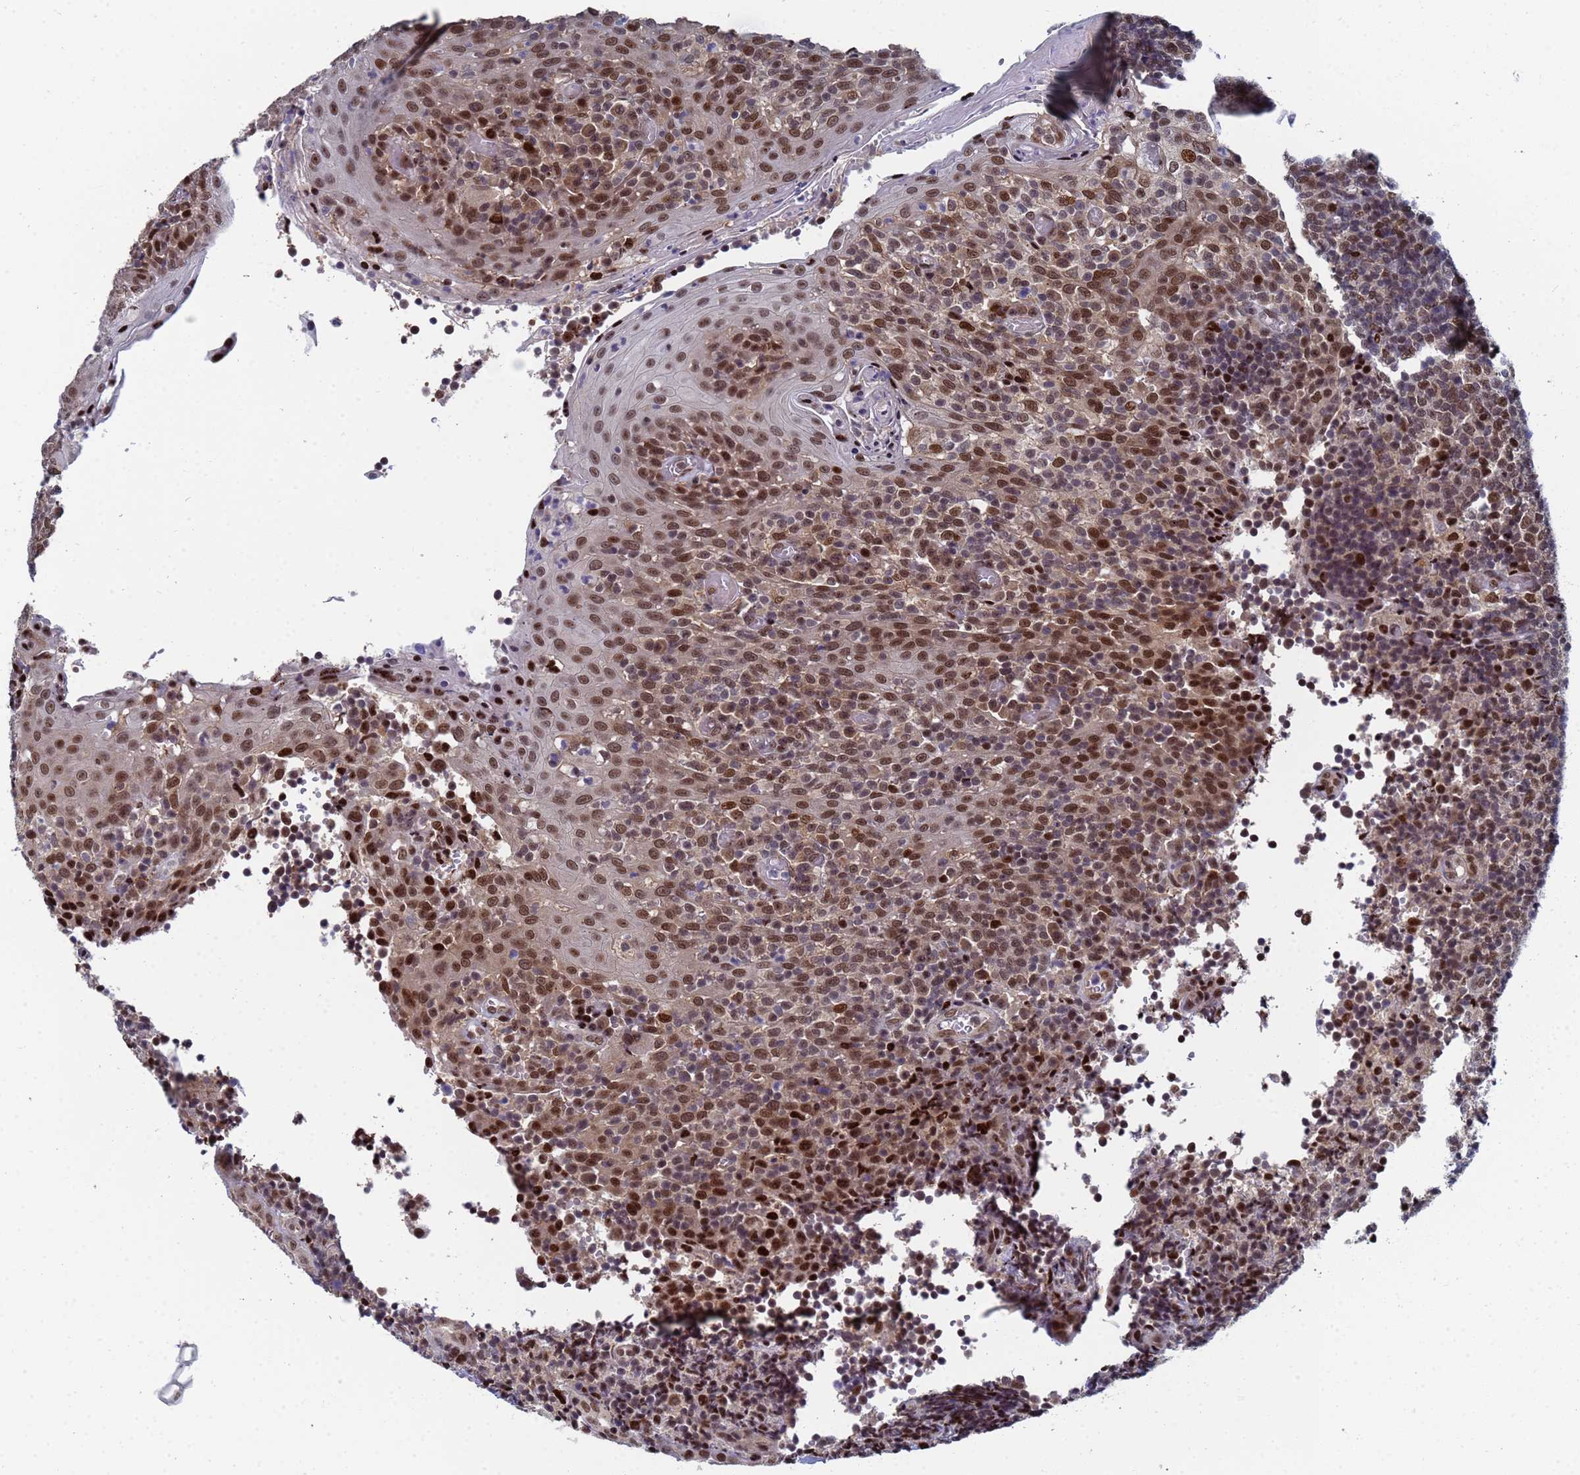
{"staining": {"intensity": "moderate", "quantity": ">75%", "location": "nuclear"}, "tissue": "tonsil", "cell_type": "Germinal center cells", "image_type": "normal", "snomed": [{"axis": "morphology", "description": "Normal tissue, NOS"}, {"axis": "topography", "description": "Tonsil"}], "caption": "Moderate nuclear staining for a protein is appreciated in about >75% of germinal center cells of unremarkable tonsil using IHC.", "gene": "AP5Z1", "patient": {"sex": "female", "age": 19}}